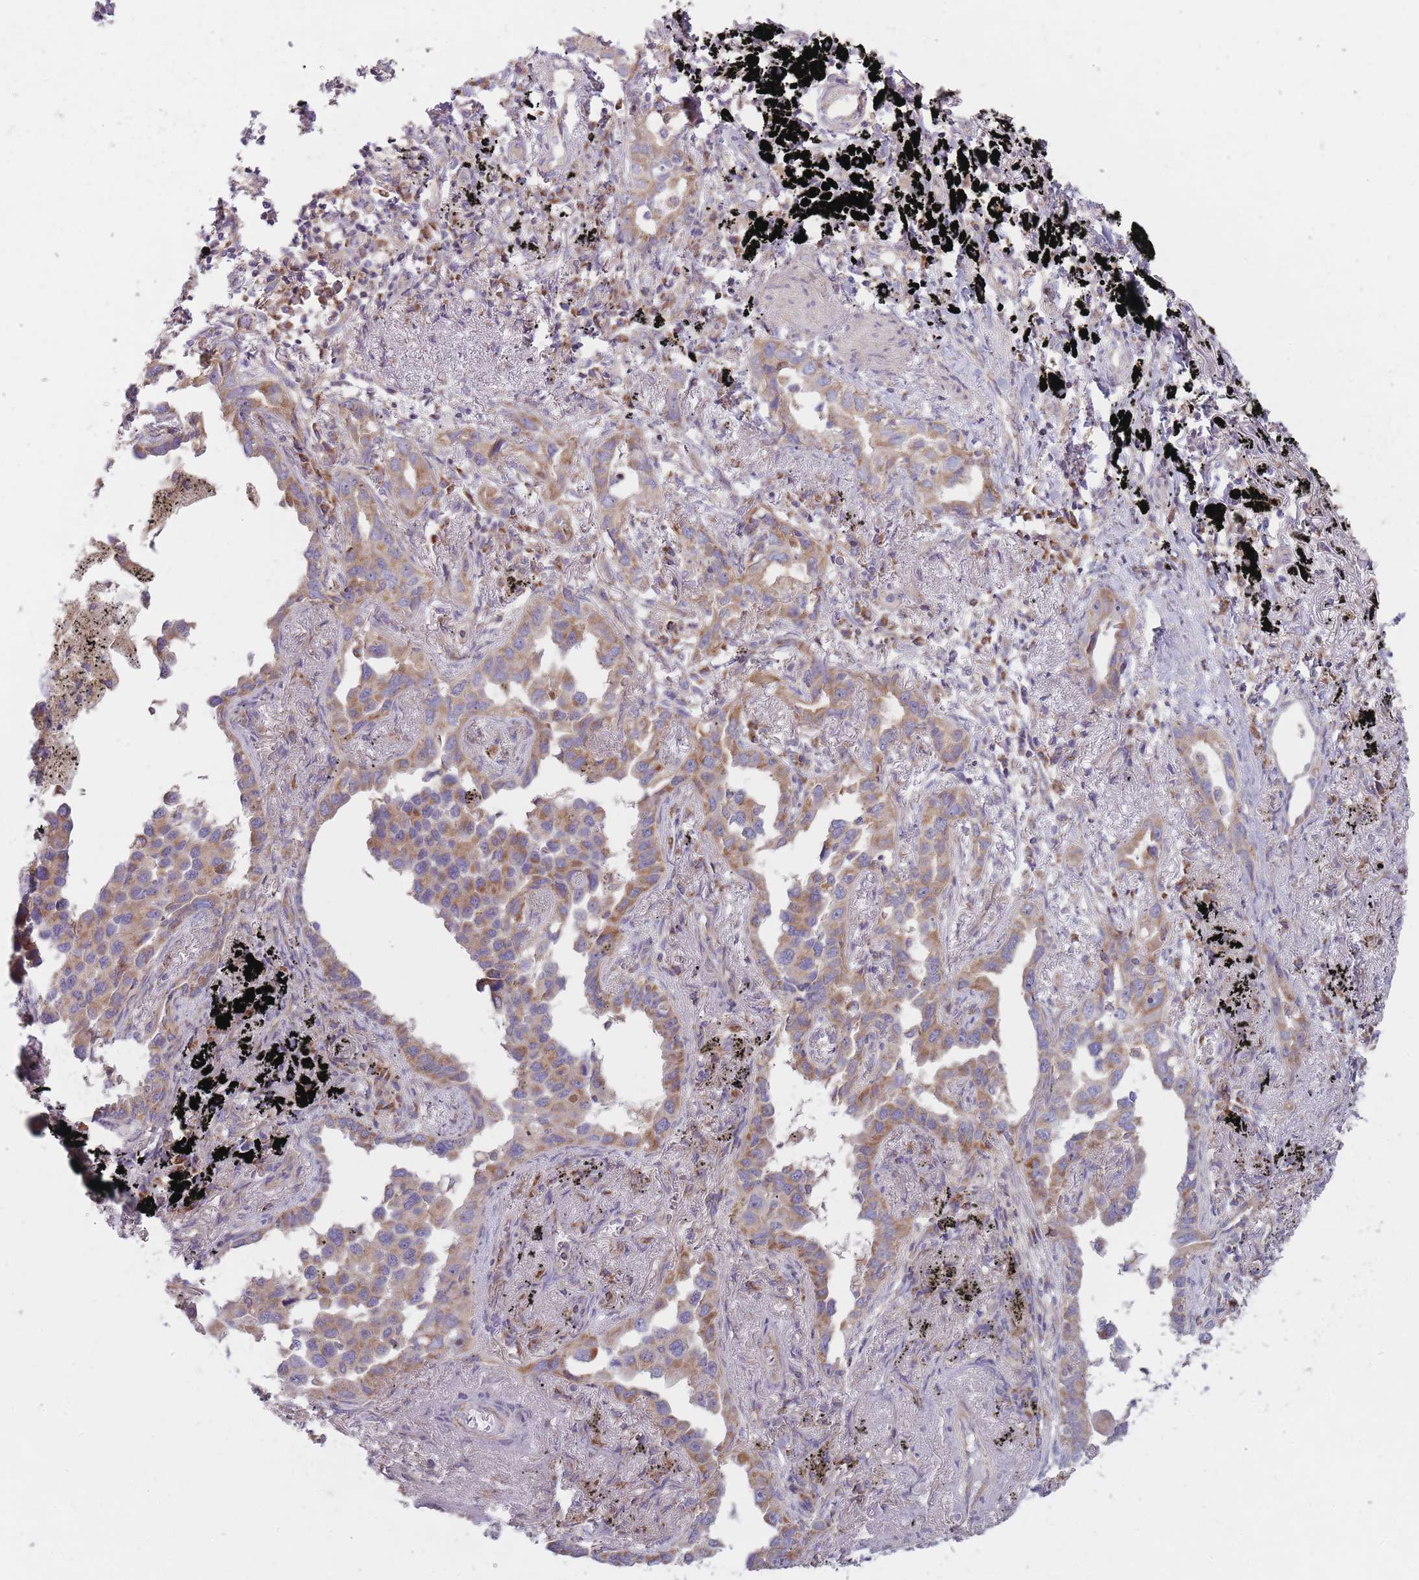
{"staining": {"intensity": "moderate", "quantity": ">75%", "location": "cytoplasmic/membranous"}, "tissue": "lung cancer", "cell_type": "Tumor cells", "image_type": "cancer", "snomed": [{"axis": "morphology", "description": "Adenocarcinoma, NOS"}, {"axis": "topography", "description": "Lung"}], "caption": "DAB immunohistochemical staining of adenocarcinoma (lung) exhibits moderate cytoplasmic/membranous protein expression in about >75% of tumor cells.", "gene": "NDUFA9", "patient": {"sex": "male", "age": 67}}